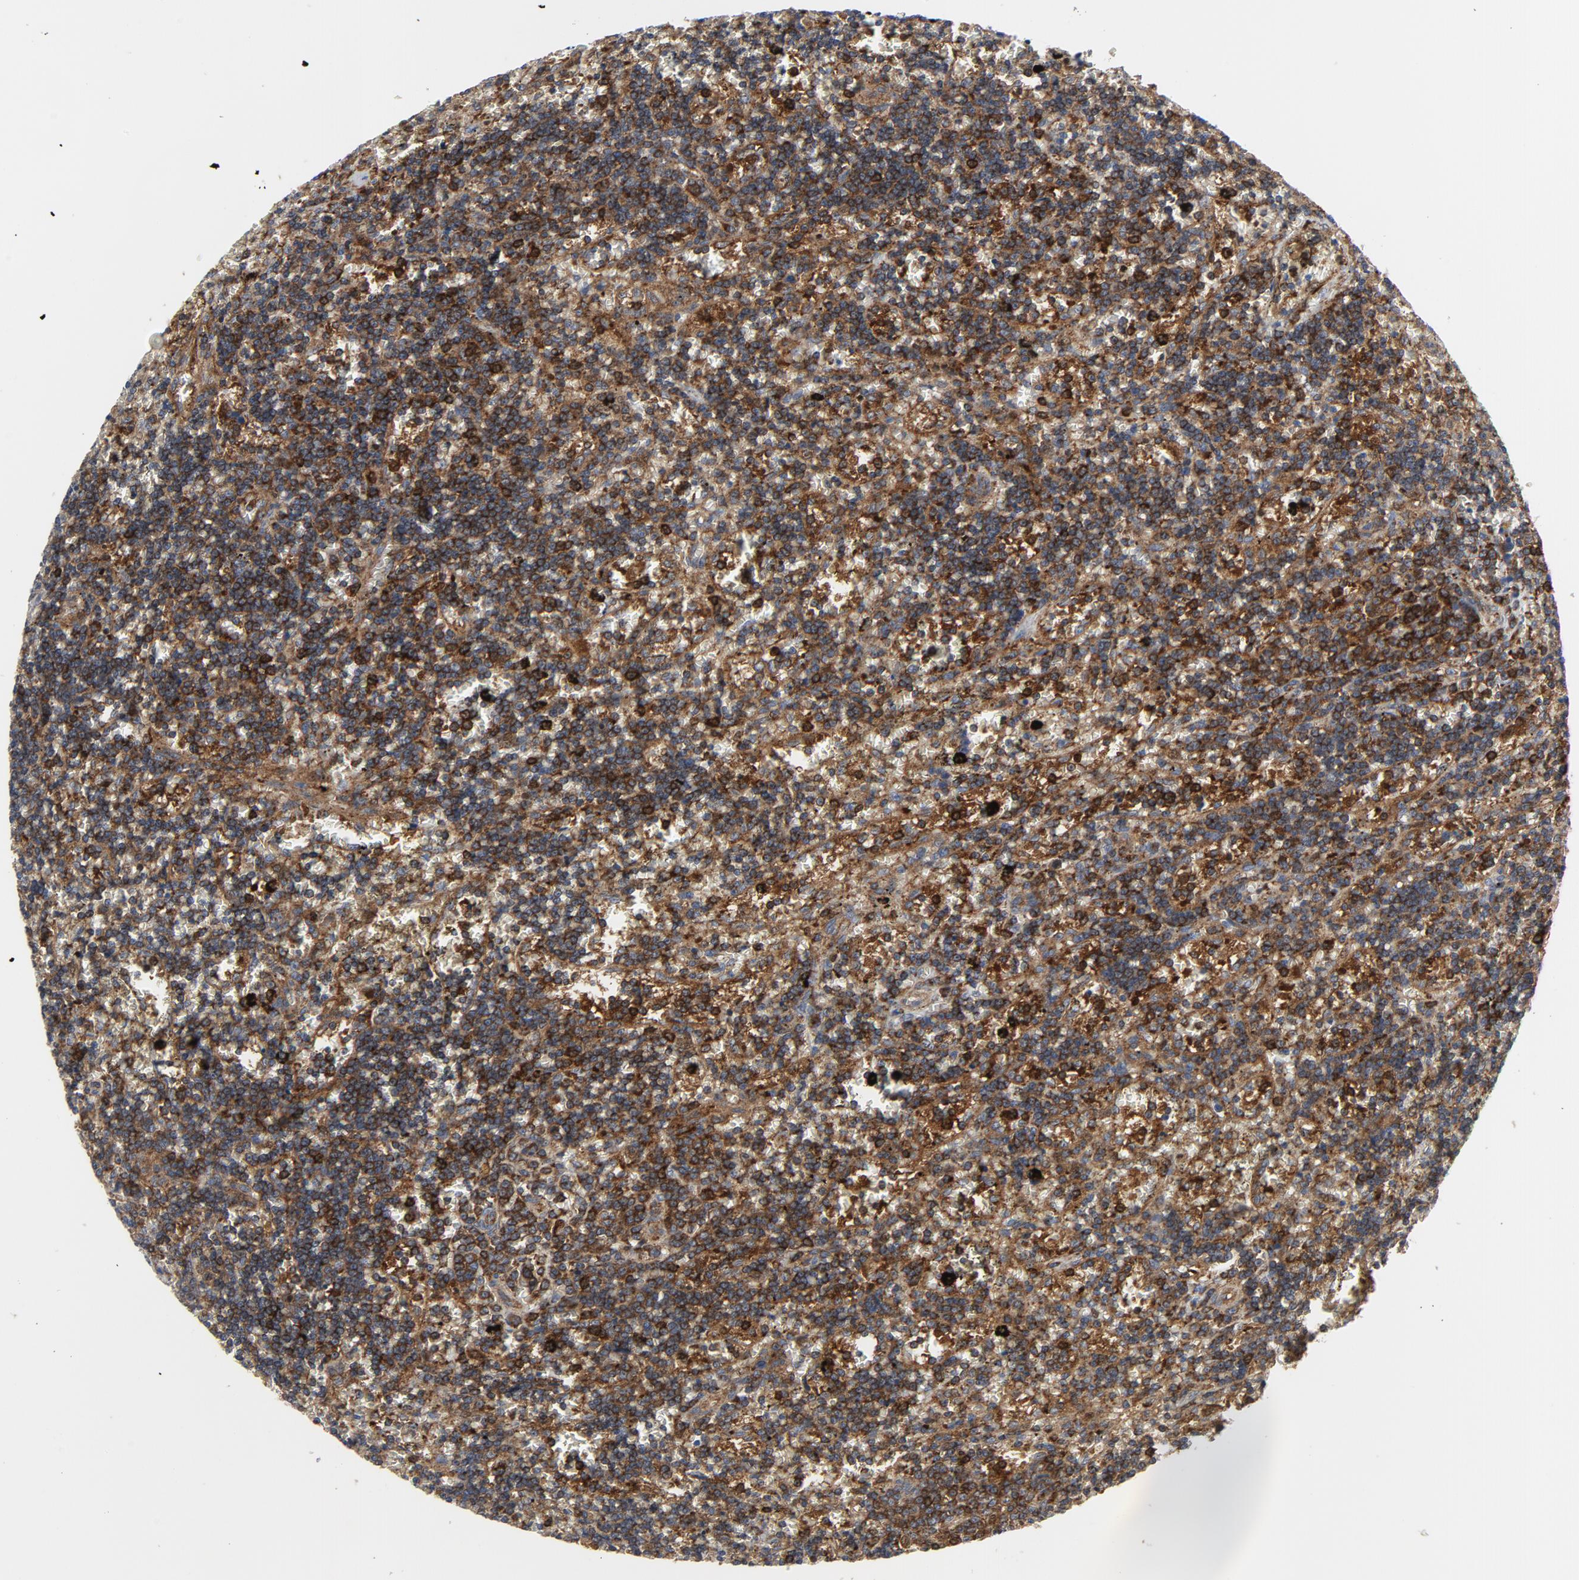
{"staining": {"intensity": "strong", "quantity": ">75%", "location": "cytoplasmic/membranous"}, "tissue": "lymphoma", "cell_type": "Tumor cells", "image_type": "cancer", "snomed": [{"axis": "morphology", "description": "Malignant lymphoma, non-Hodgkin's type, Low grade"}, {"axis": "topography", "description": "Spleen"}], "caption": "Lymphoma stained with DAB (3,3'-diaminobenzidine) IHC shows high levels of strong cytoplasmic/membranous staining in about >75% of tumor cells. The staining was performed using DAB, with brown indicating positive protein expression. Nuclei are stained blue with hematoxylin.", "gene": "YES1", "patient": {"sex": "male", "age": 60}}